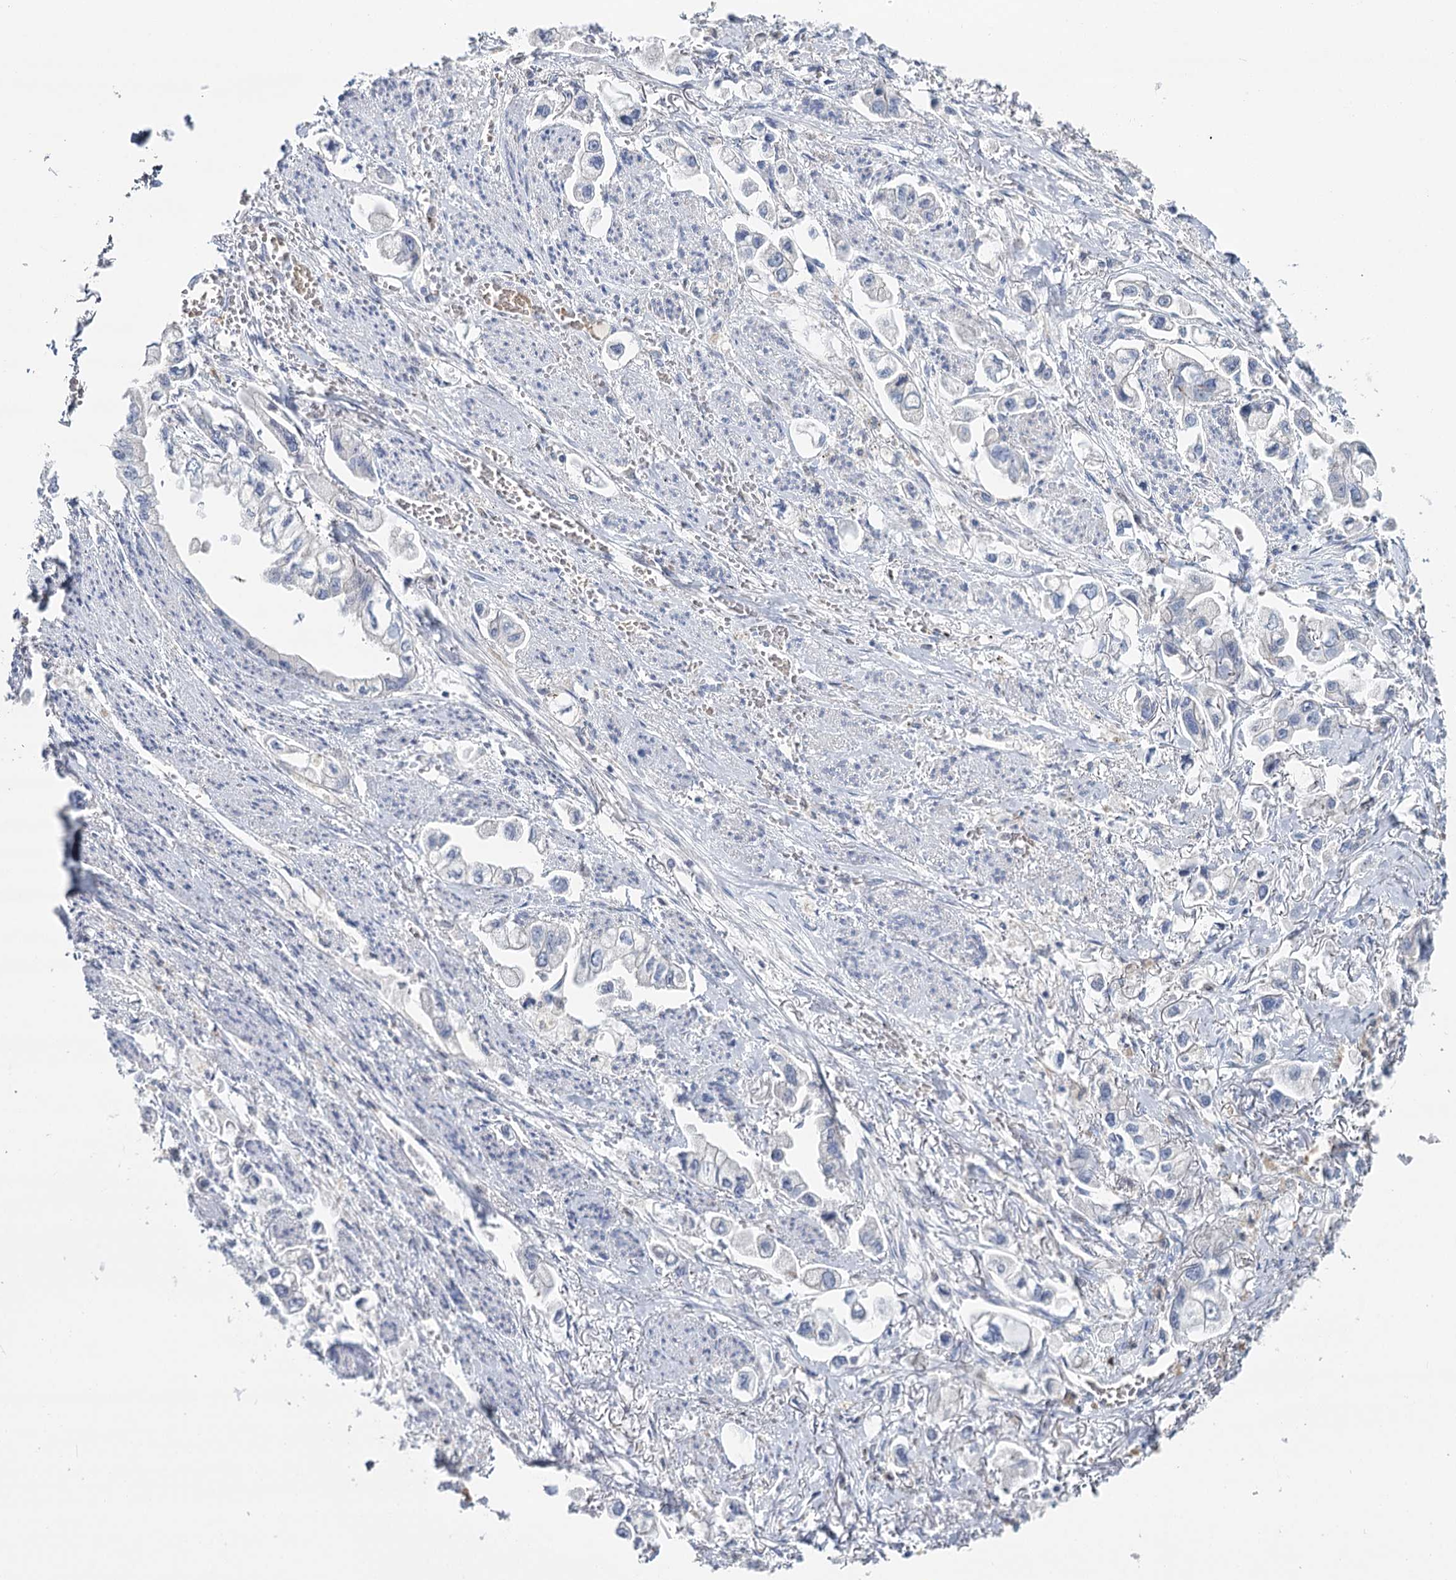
{"staining": {"intensity": "negative", "quantity": "none", "location": "none"}, "tissue": "stomach cancer", "cell_type": "Tumor cells", "image_type": "cancer", "snomed": [{"axis": "morphology", "description": "Adenocarcinoma, NOS"}, {"axis": "topography", "description": "Stomach"}], "caption": "Tumor cells show no significant staining in adenocarcinoma (stomach).", "gene": "IGSF3", "patient": {"sex": "male", "age": 62}}